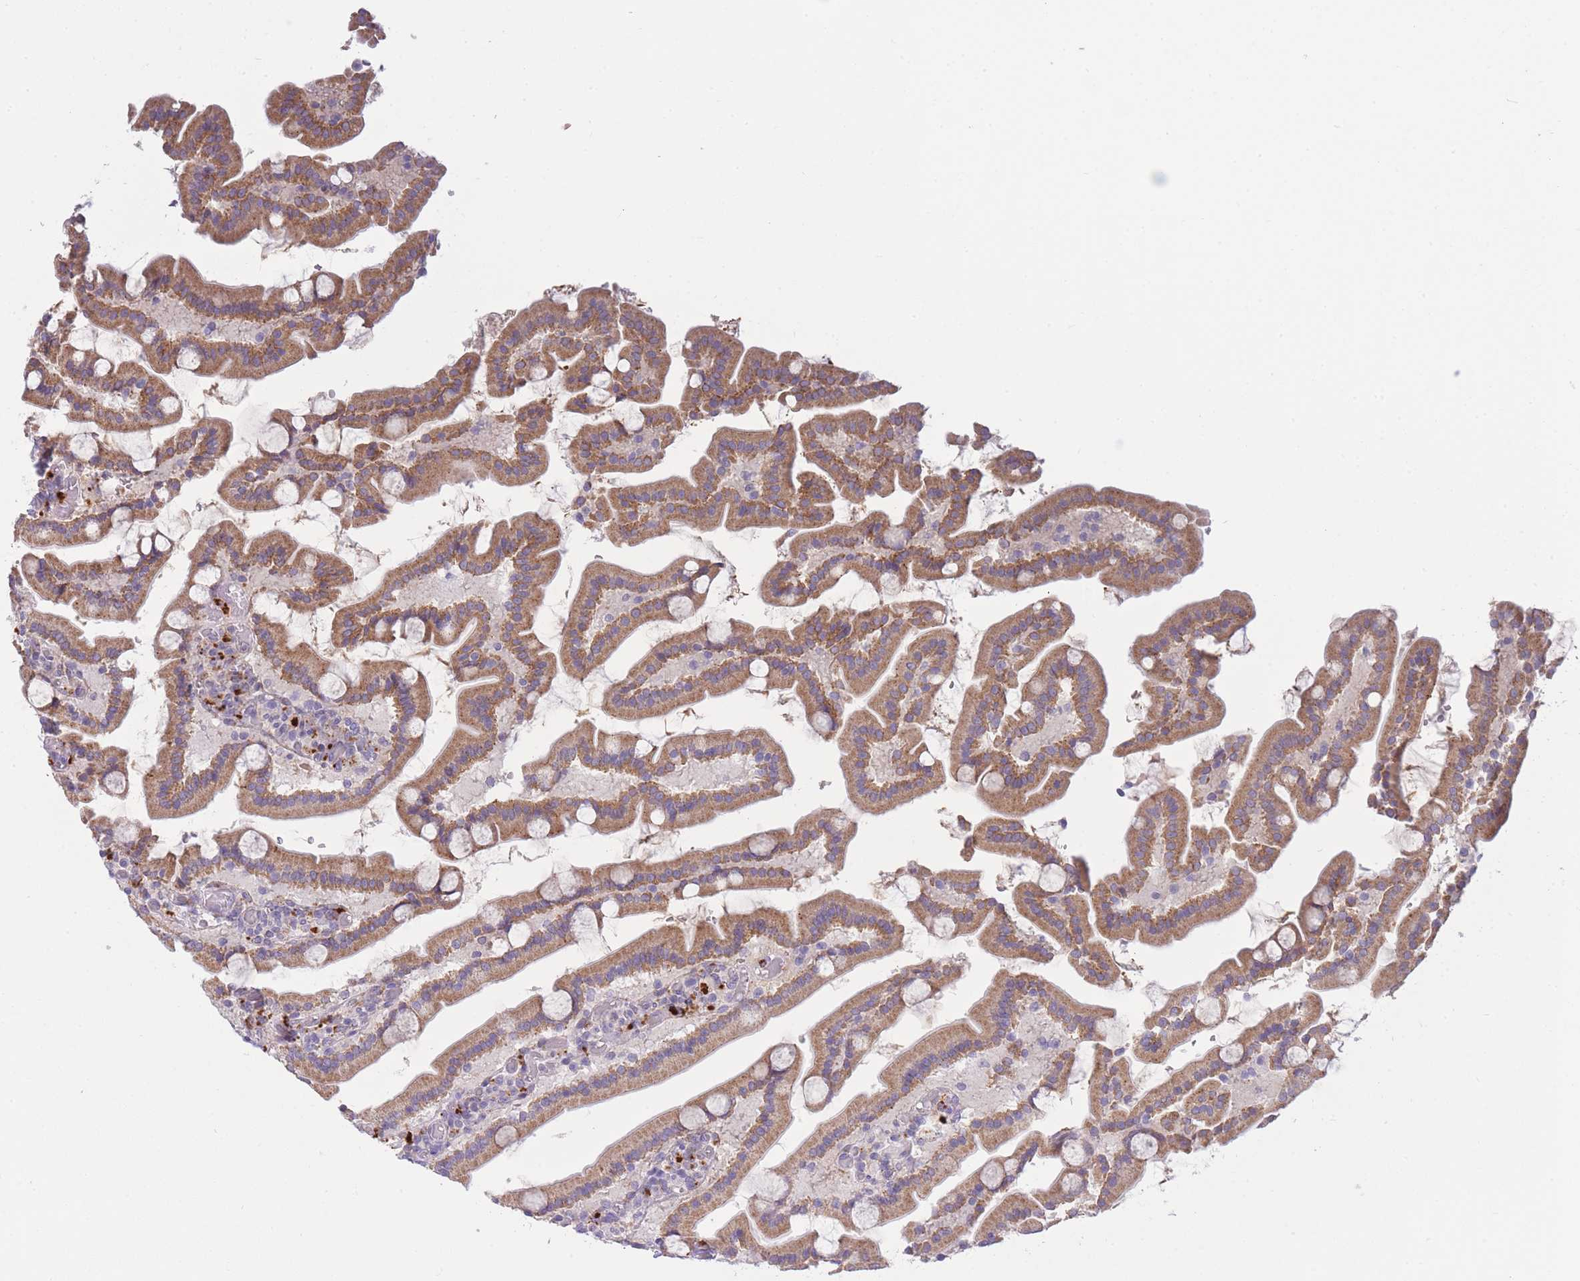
{"staining": {"intensity": "moderate", "quantity": ">75%", "location": "cytoplasmic/membranous"}, "tissue": "duodenum", "cell_type": "Glandular cells", "image_type": "normal", "snomed": [{"axis": "morphology", "description": "Normal tissue, NOS"}, {"axis": "topography", "description": "Duodenum"}], "caption": "Protein staining of benign duodenum shows moderate cytoplasmic/membranous positivity in about >75% of glandular cells.", "gene": "TRIM61", "patient": {"sex": "male", "age": 55}}